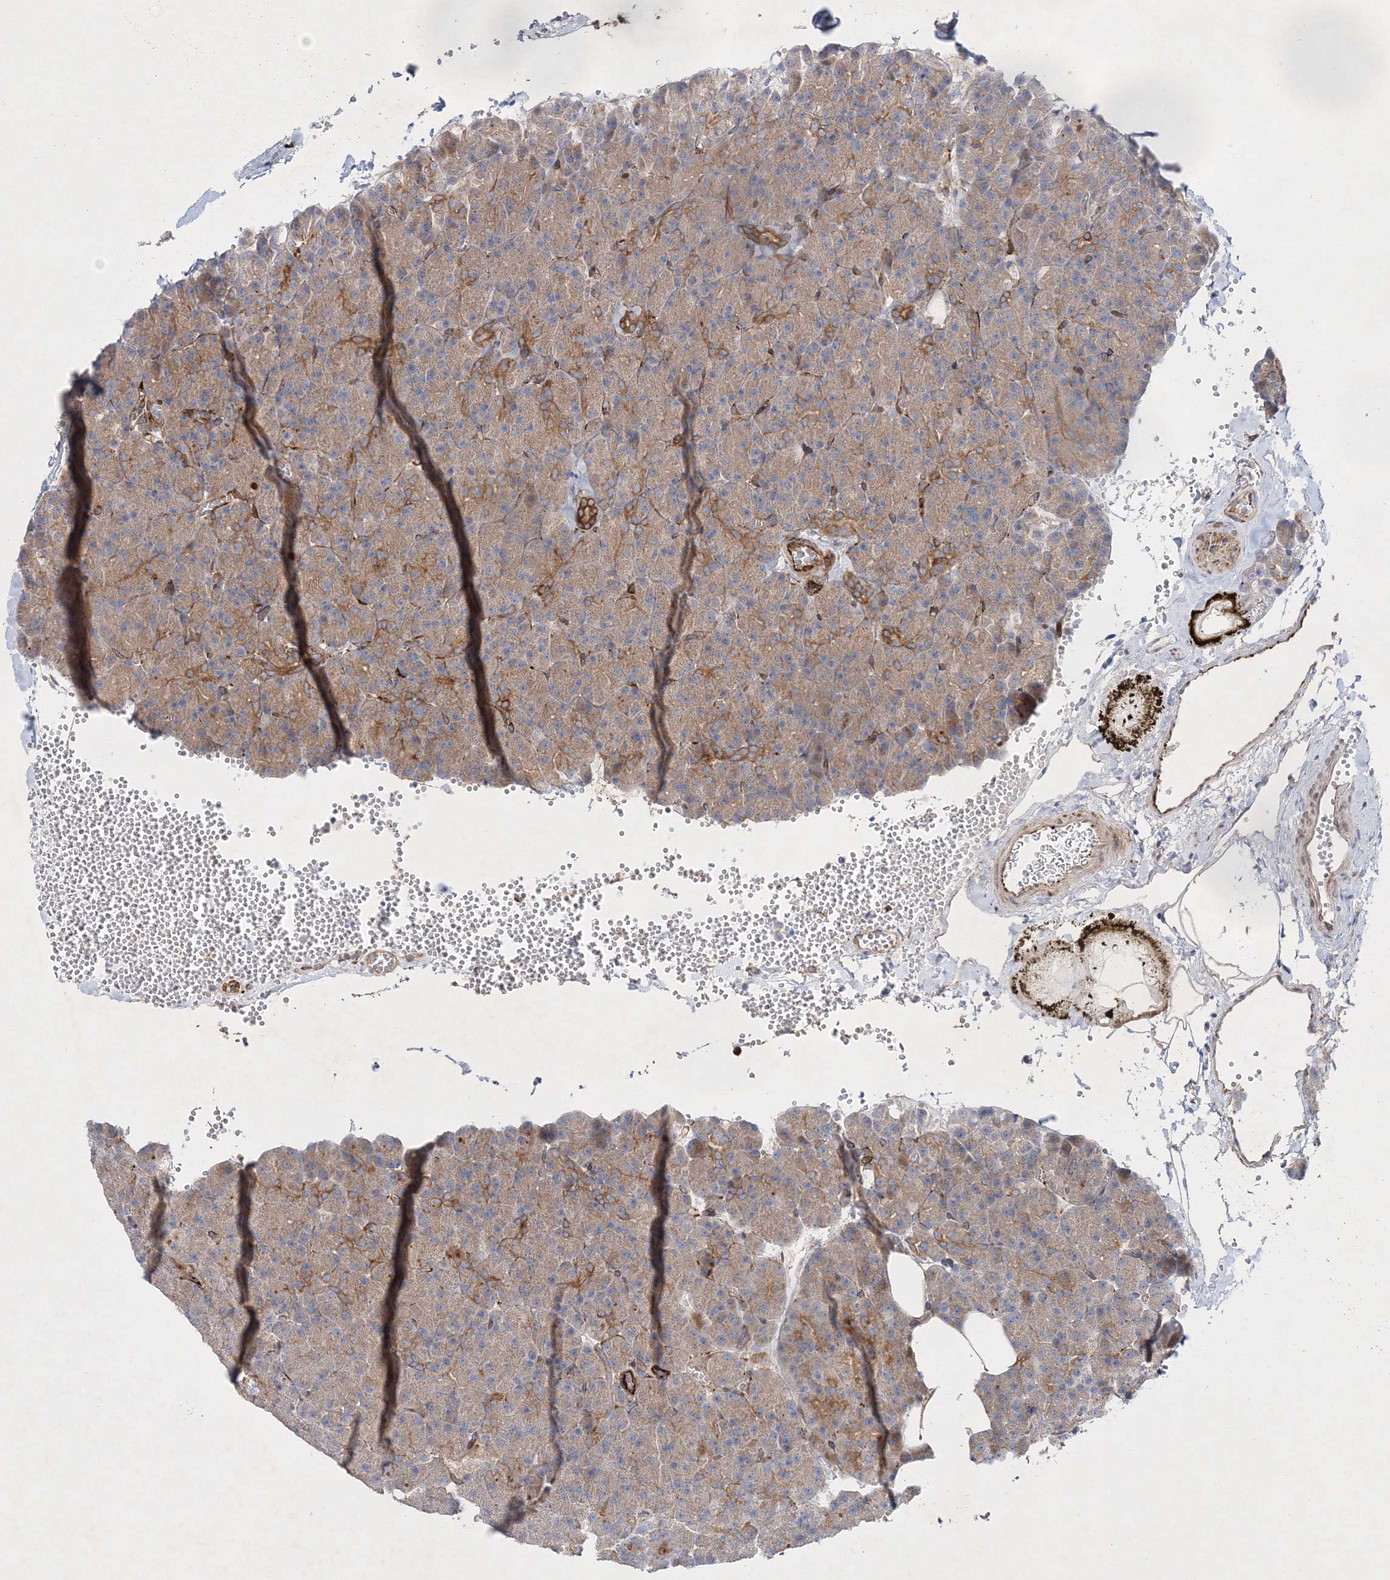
{"staining": {"intensity": "moderate", "quantity": ">75%", "location": "cytoplasmic/membranous"}, "tissue": "pancreas", "cell_type": "Exocrine glandular cells", "image_type": "normal", "snomed": [{"axis": "morphology", "description": "Normal tissue, NOS"}, {"axis": "morphology", "description": "Carcinoid, malignant, NOS"}, {"axis": "topography", "description": "Pancreas"}], "caption": "Exocrine glandular cells exhibit moderate cytoplasmic/membranous staining in approximately >75% of cells in benign pancreas. Nuclei are stained in blue.", "gene": "ZFYVE16", "patient": {"sex": "female", "age": 35}}